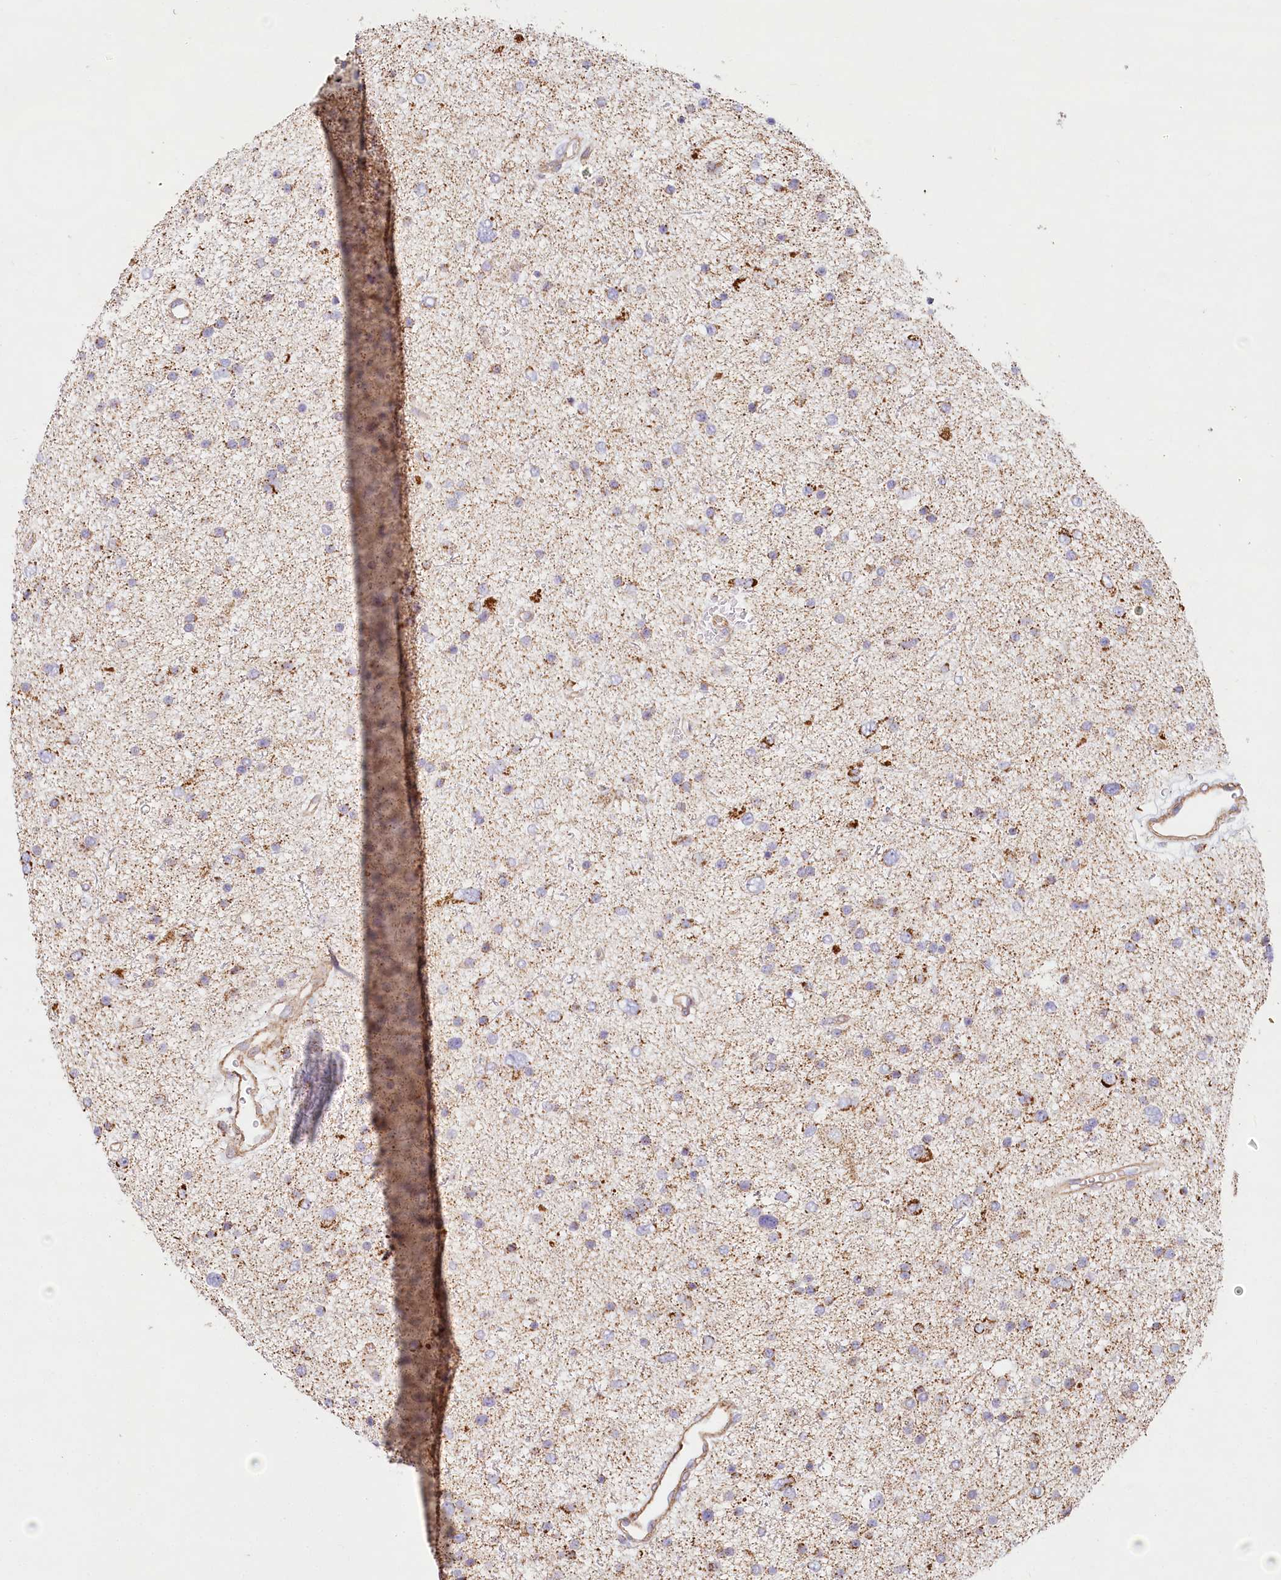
{"staining": {"intensity": "weak", "quantity": ">75%", "location": "cytoplasmic/membranous"}, "tissue": "glioma", "cell_type": "Tumor cells", "image_type": "cancer", "snomed": [{"axis": "morphology", "description": "Glioma, malignant, Low grade"}, {"axis": "topography", "description": "Brain"}], "caption": "Protein expression by immunohistochemistry demonstrates weak cytoplasmic/membranous staining in about >75% of tumor cells in glioma.", "gene": "UMPS", "patient": {"sex": "female", "age": 37}}